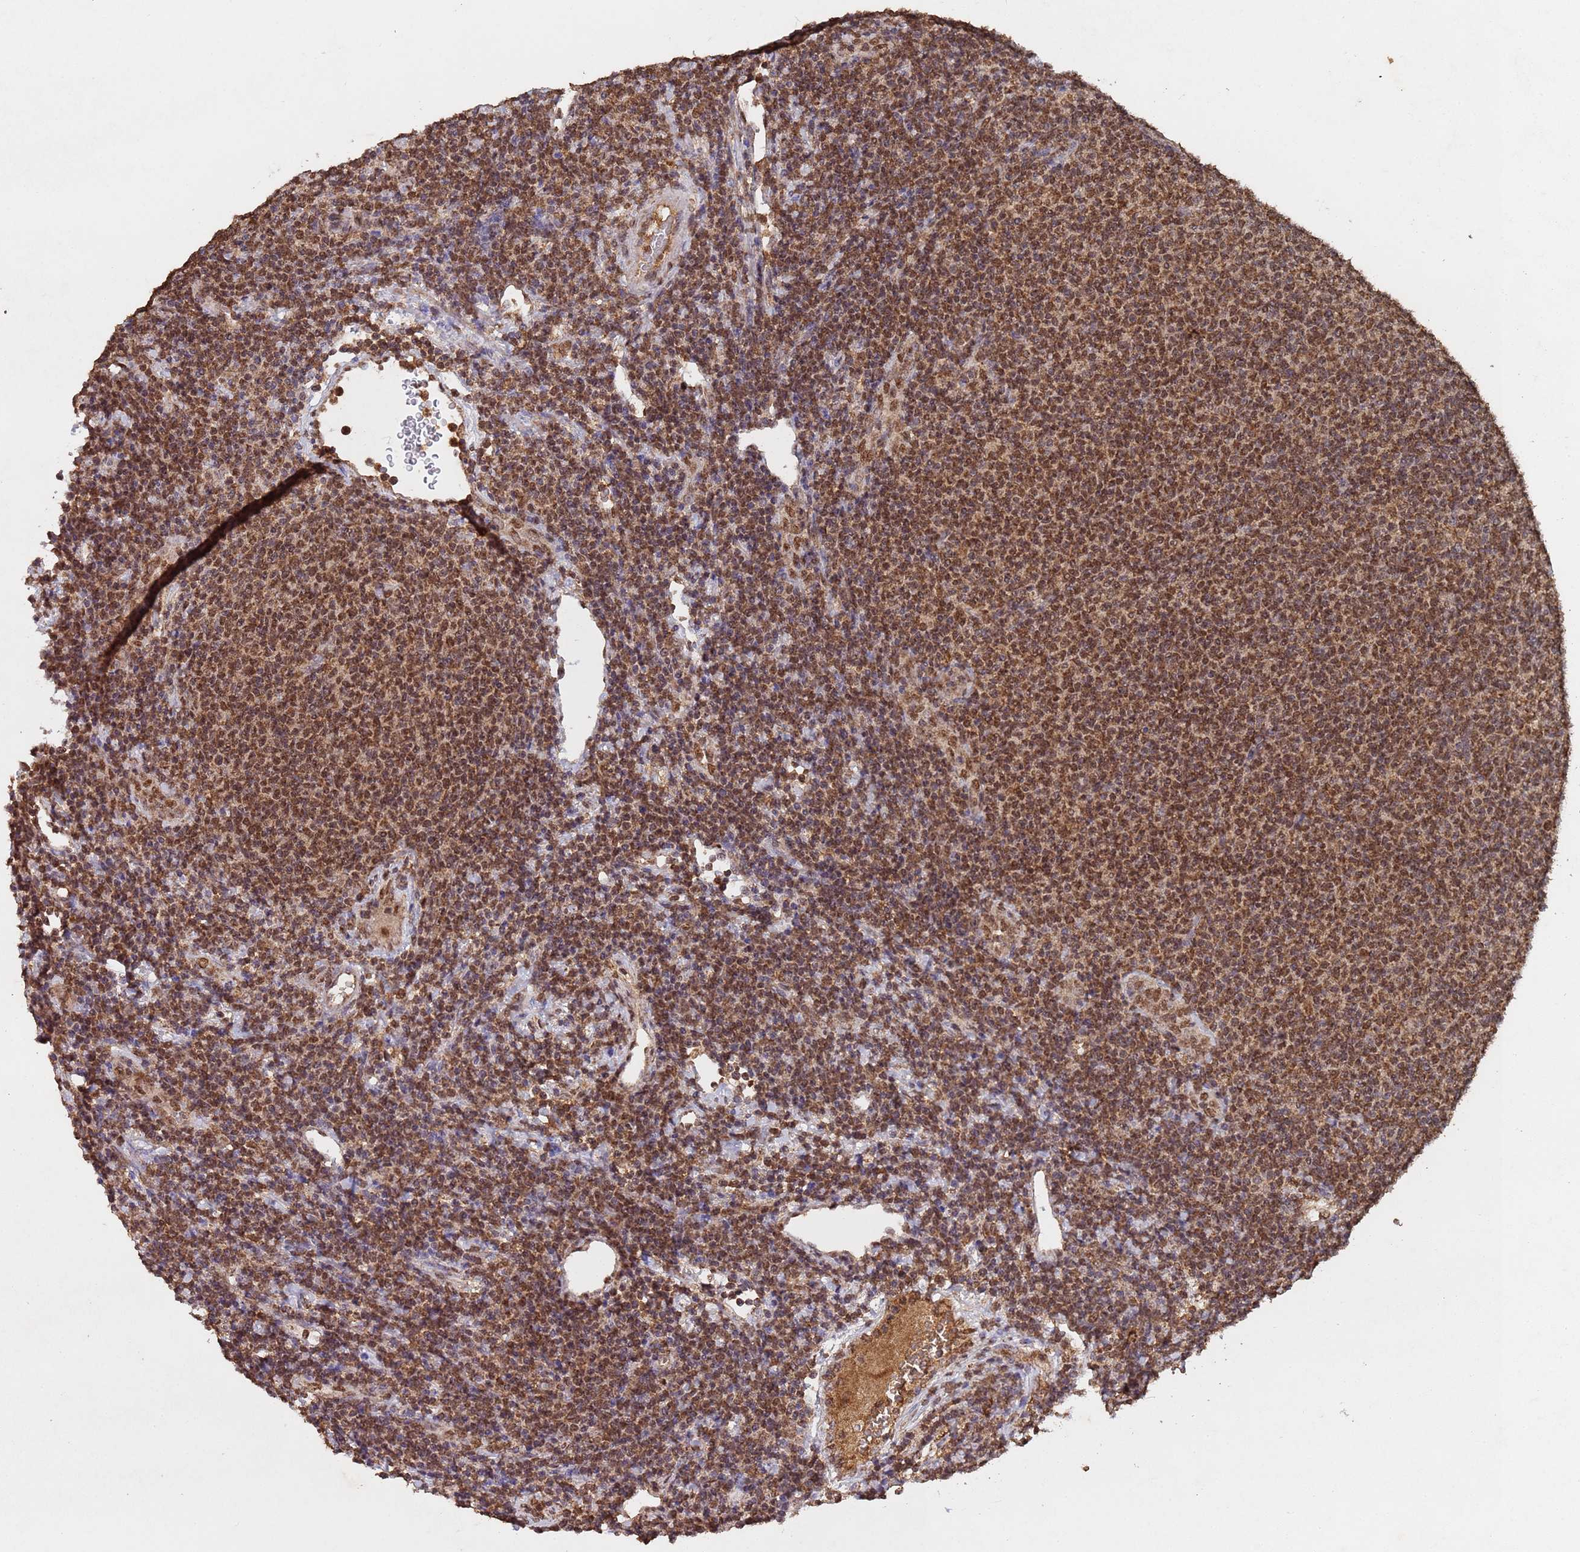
{"staining": {"intensity": "moderate", "quantity": ">75%", "location": "nuclear"}, "tissue": "lymphoma", "cell_type": "Tumor cells", "image_type": "cancer", "snomed": [{"axis": "morphology", "description": "Malignant lymphoma, non-Hodgkin's type, Low grade"}, {"axis": "topography", "description": "Lymph node"}], "caption": "Moderate nuclear expression for a protein is present in approximately >75% of tumor cells of low-grade malignant lymphoma, non-Hodgkin's type using immunohistochemistry (IHC).", "gene": "HDAC10", "patient": {"sex": "male", "age": 66}}